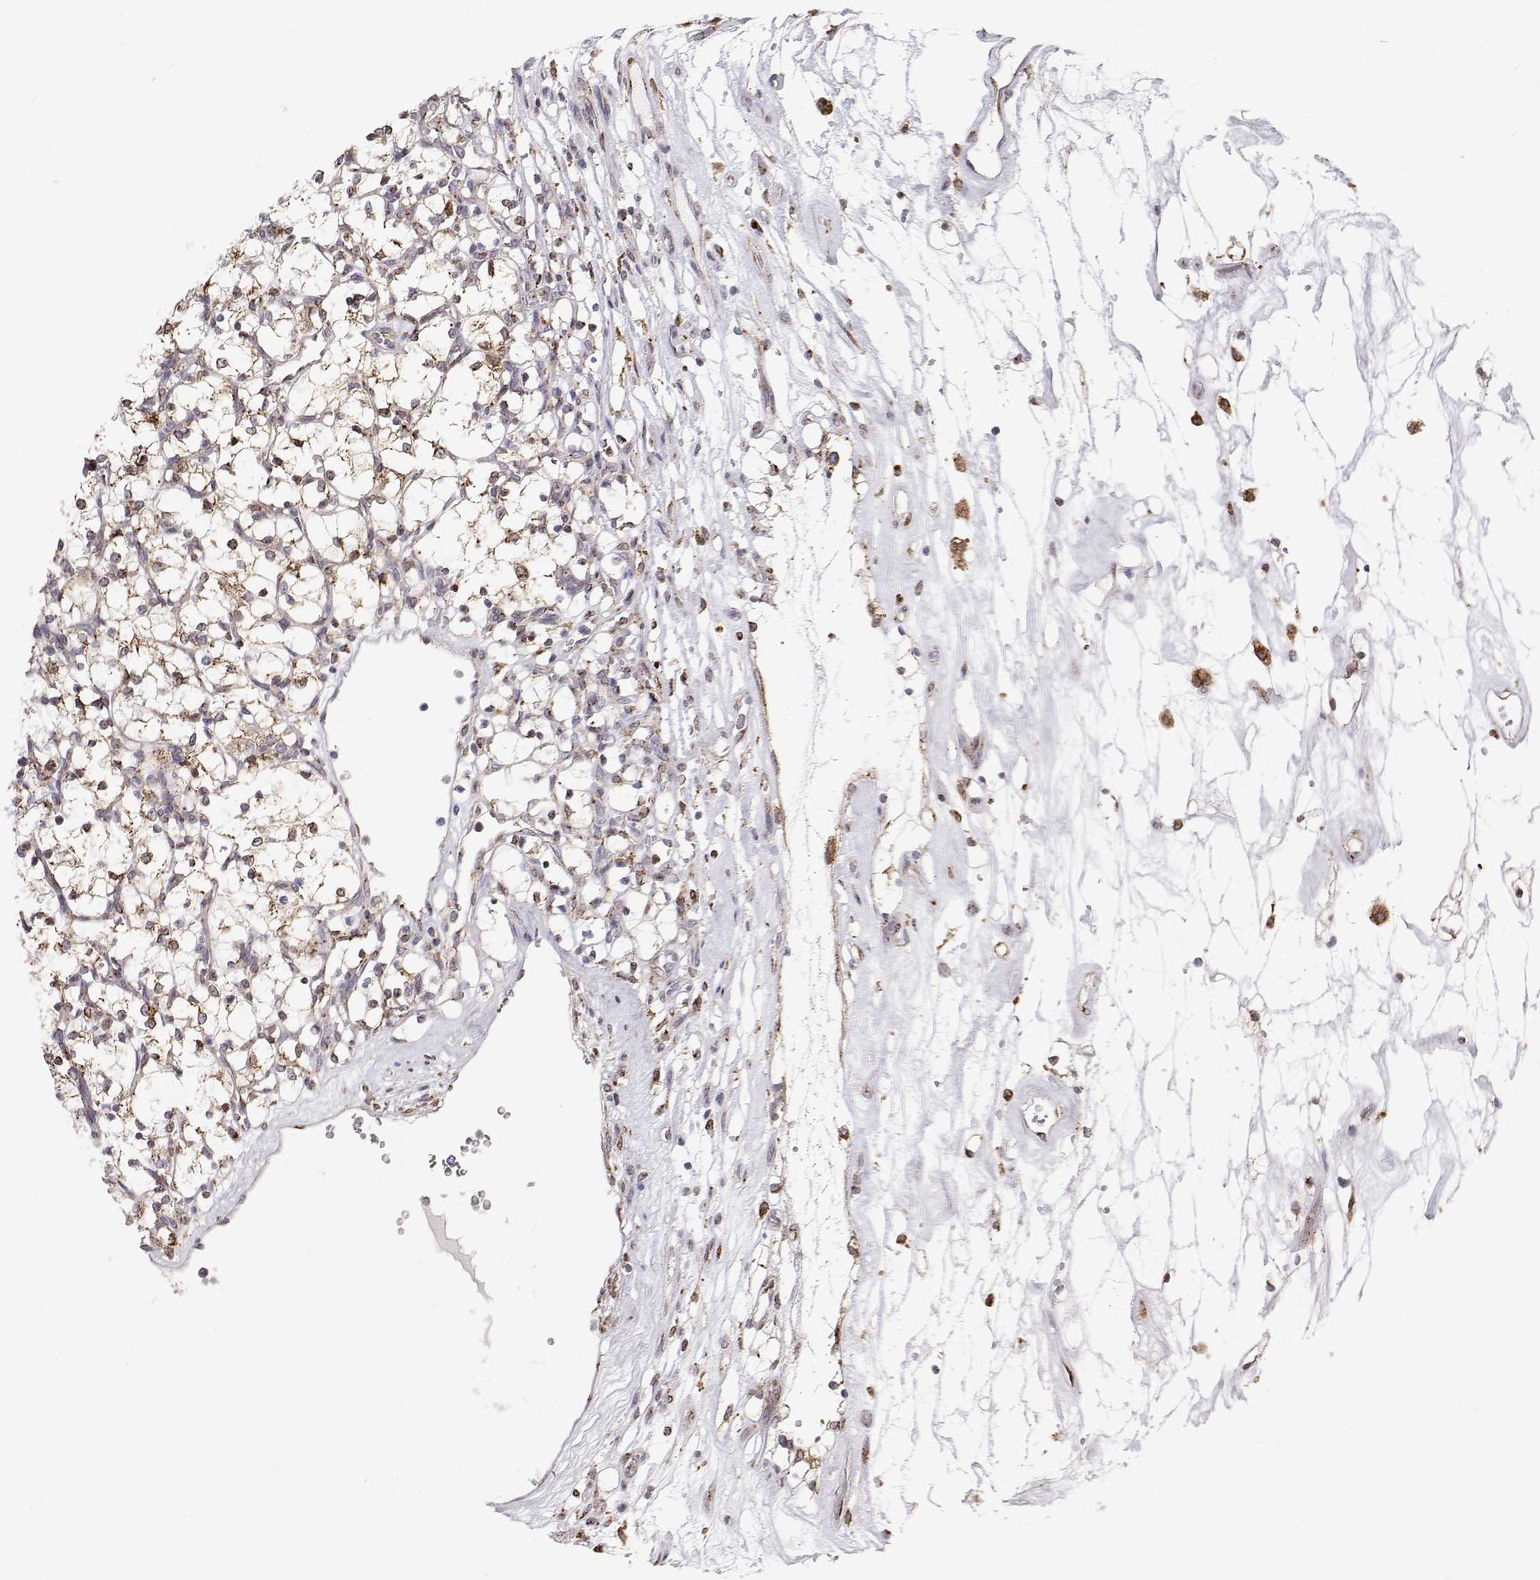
{"staining": {"intensity": "weak", "quantity": ">75%", "location": "cytoplasmic/membranous"}, "tissue": "renal cancer", "cell_type": "Tumor cells", "image_type": "cancer", "snomed": [{"axis": "morphology", "description": "Adenocarcinoma, NOS"}, {"axis": "topography", "description": "Kidney"}], "caption": "Protein staining demonstrates weak cytoplasmic/membranous positivity in approximately >75% of tumor cells in renal cancer (adenocarcinoma).", "gene": "STARD13", "patient": {"sex": "female", "age": 69}}